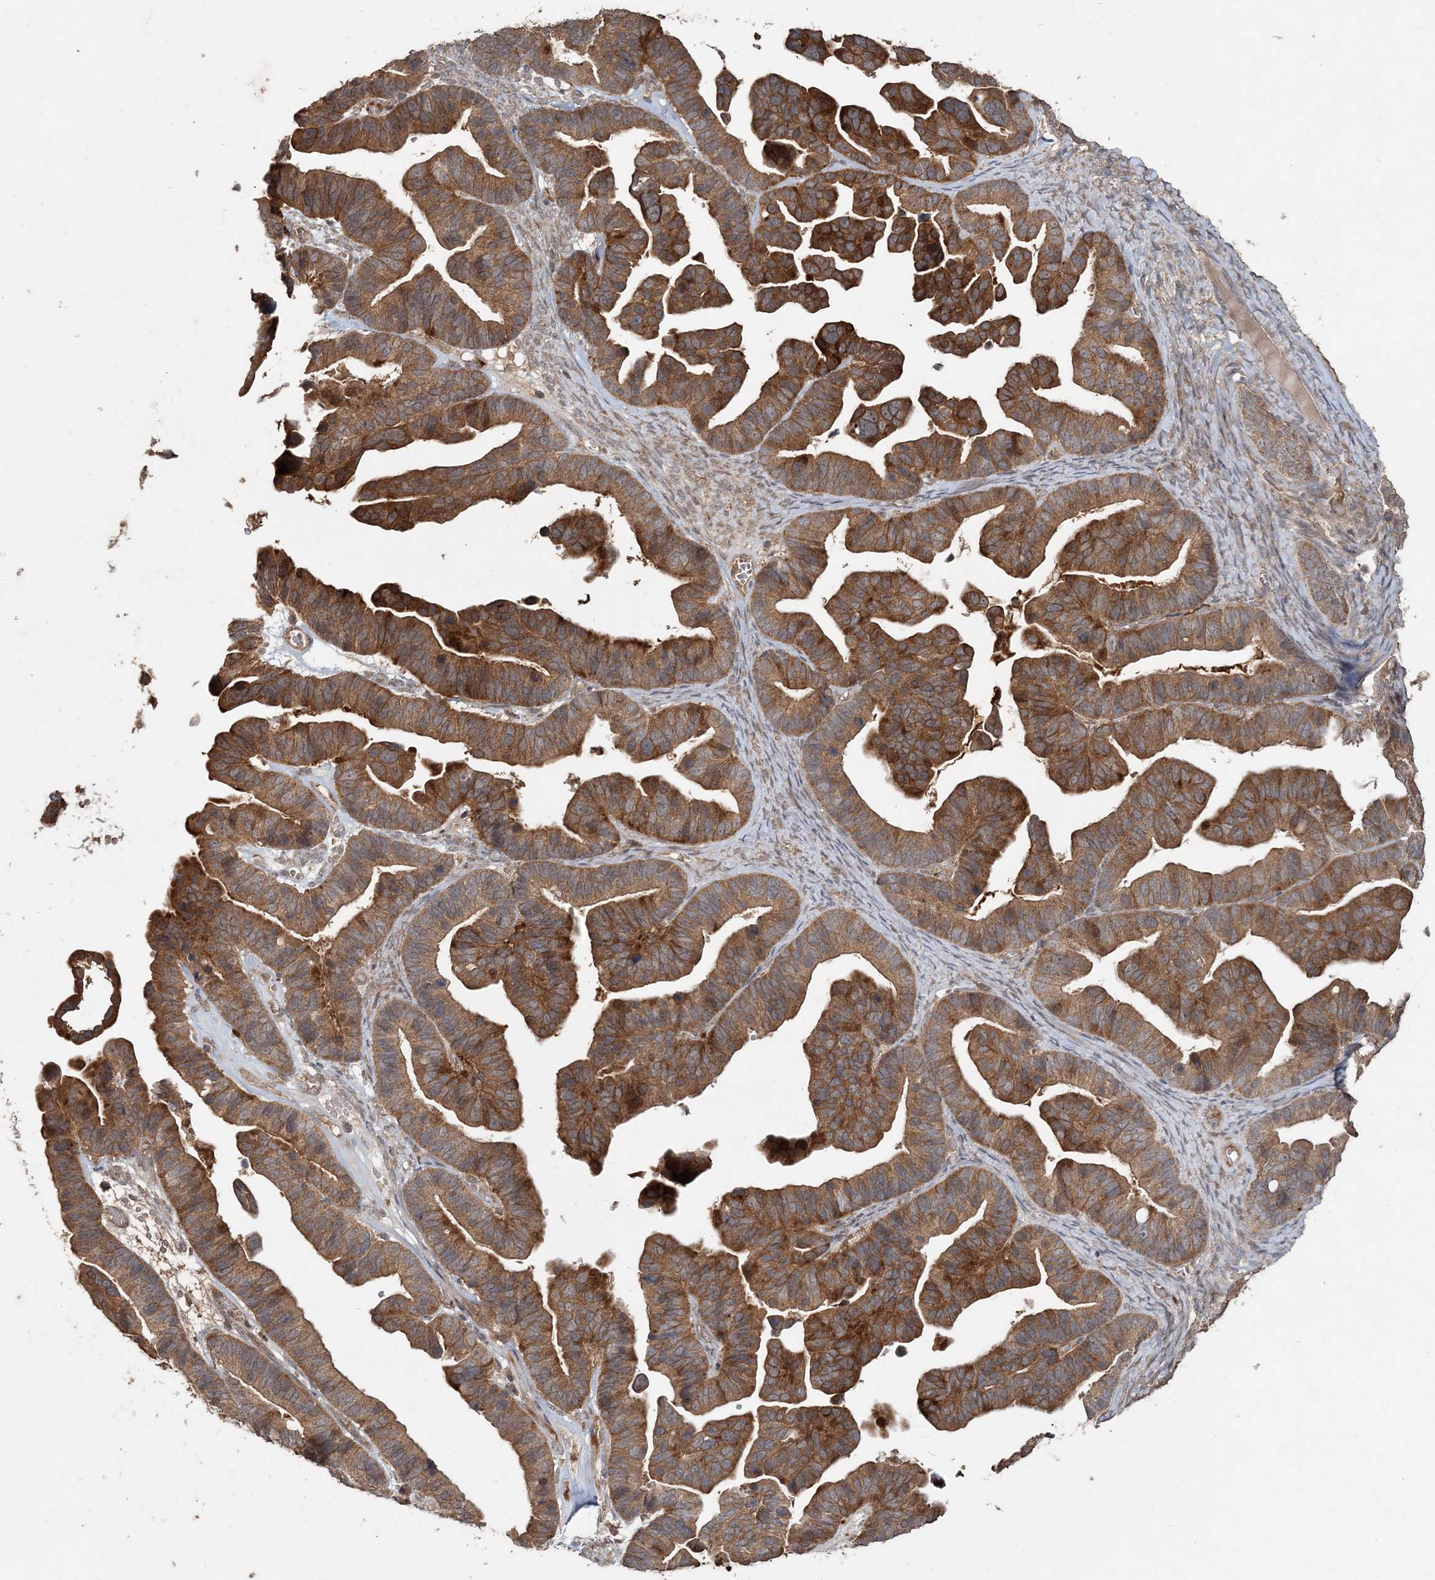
{"staining": {"intensity": "moderate", "quantity": ">75%", "location": "cytoplasmic/membranous"}, "tissue": "ovarian cancer", "cell_type": "Tumor cells", "image_type": "cancer", "snomed": [{"axis": "morphology", "description": "Cystadenocarcinoma, serous, NOS"}, {"axis": "topography", "description": "Ovary"}], "caption": "The micrograph exhibits immunohistochemical staining of serous cystadenocarcinoma (ovarian). There is moderate cytoplasmic/membranous staining is identified in approximately >75% of tumor cells.", "gene": "SPRY1", "patient": {"sex": "female", "age": 56}}